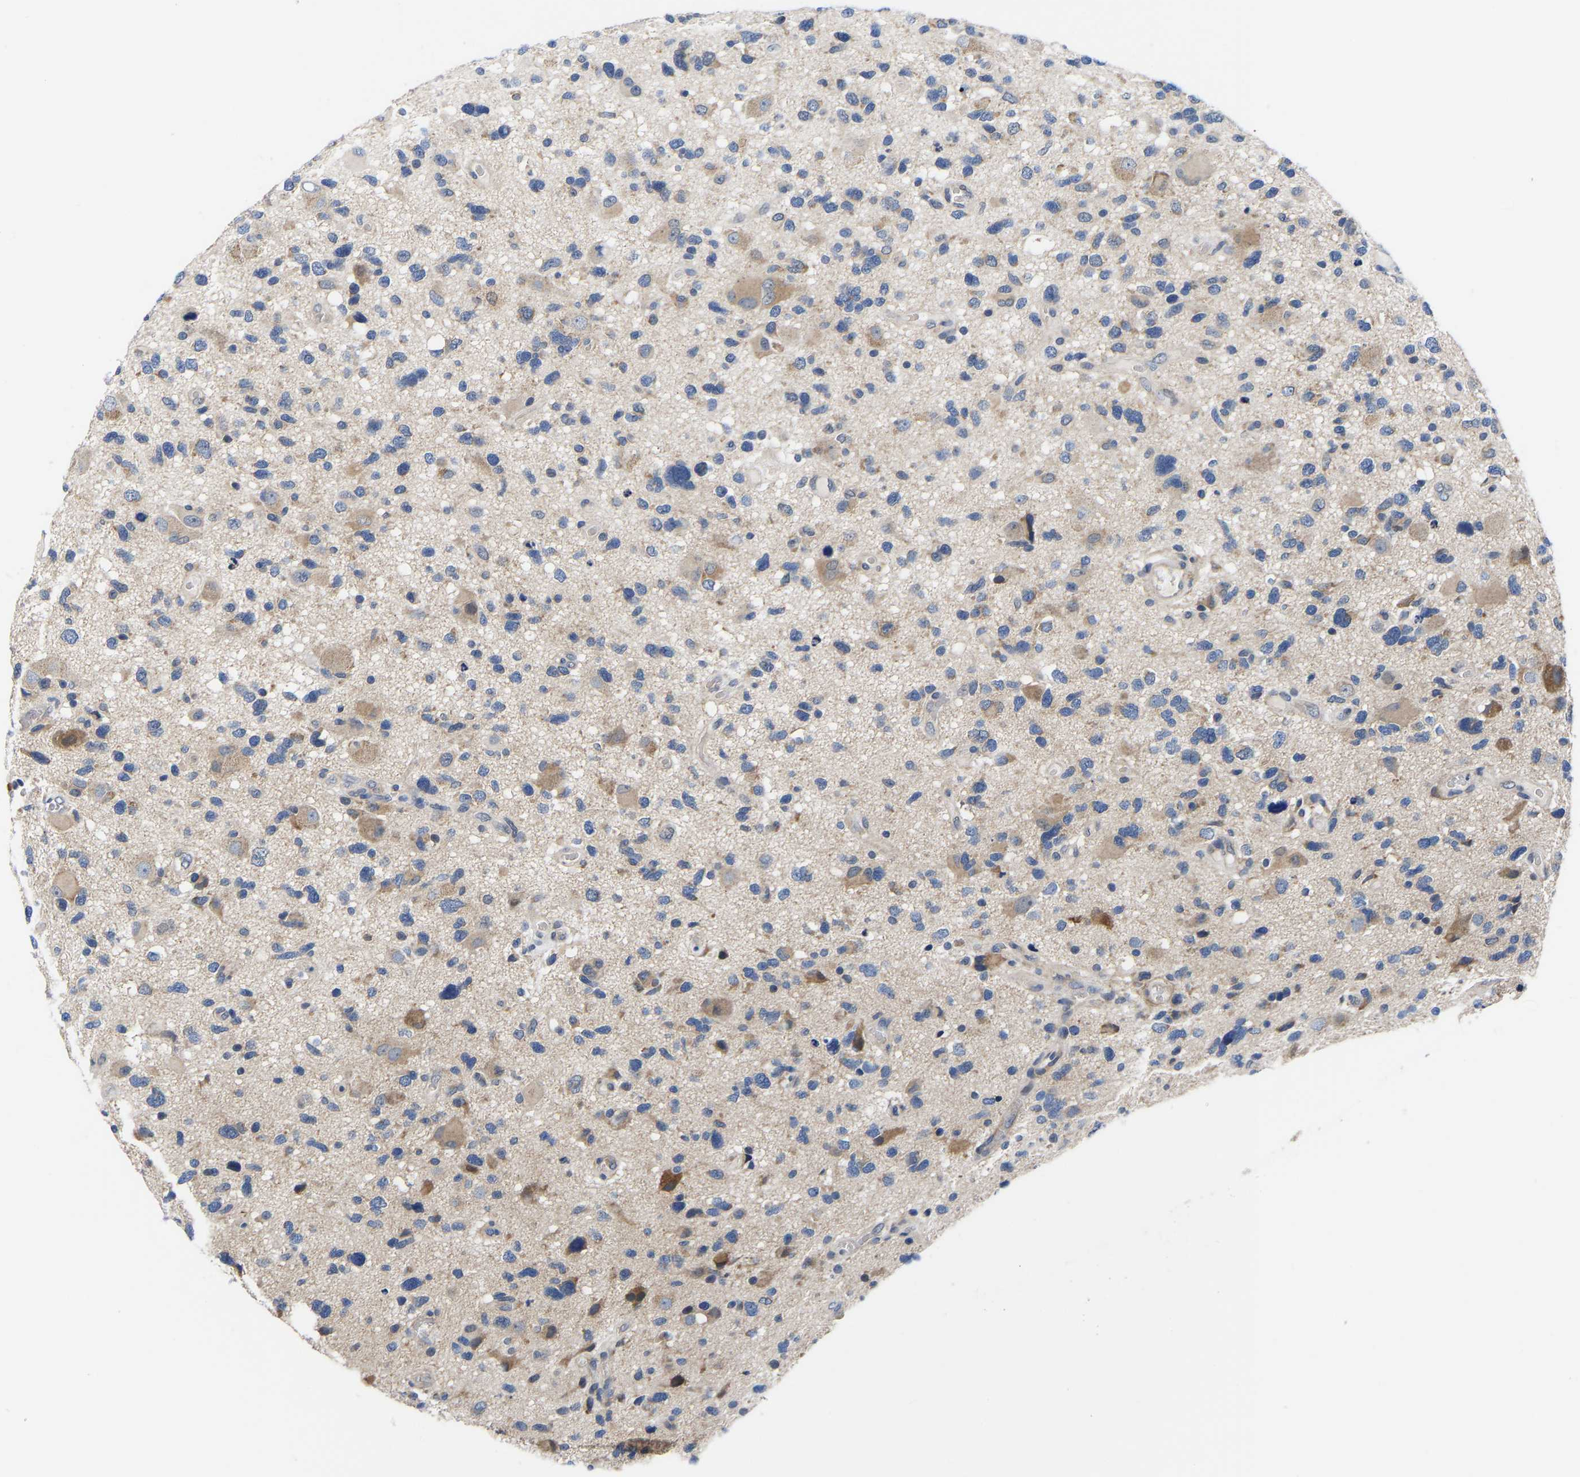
{"staining": {"intensity": "weak", "quantity": "25%-75%", "location": "cytoplasmic/membranous"}, "tissue": "glioma", "cell_type": "Tumor cells", "image_type": "cancer", "snomed": [{"axis": "morphology", "description": "Glioma, malignant, High grade"}, {"axis": "topography", "description": "Brain"}], "caption": "Protein expression analysis of human high-grade glioma (malignant) reveals weak cytoplasmic/membranous expression in approximately 25%-75% of tumor cells. (brown staining indicates protein expression, while blue staining denotes nuclei).", "gene": "RINT1", "patient": {"sex": "male", "age": 33}}